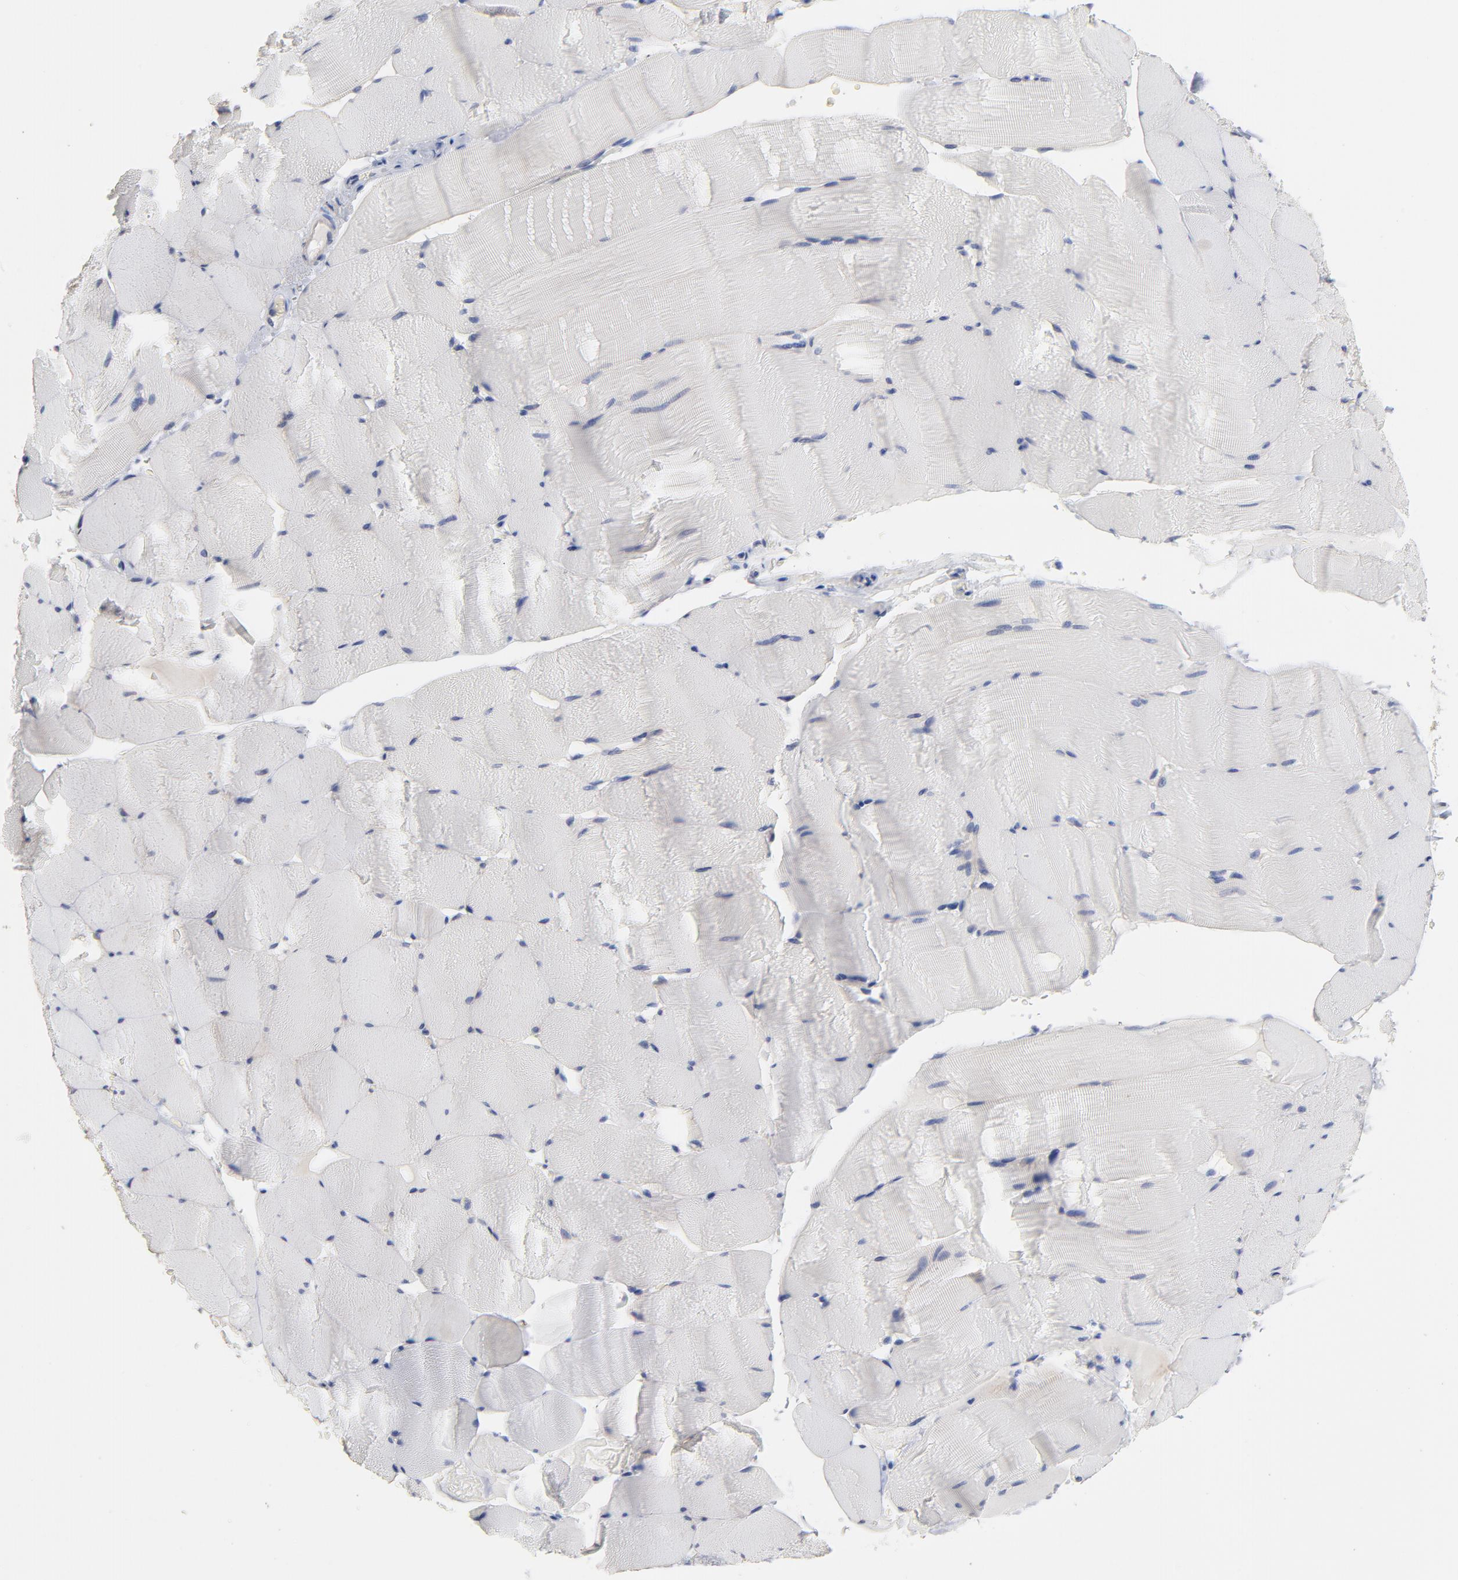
{"staining": {"intensity": "negative", "quantity": "none", "location": "none"}, "tissue": "skeletal muscle", "cell_type": "Myocytes", "image_type": "normal", "snomed": [{"axis": "morphology", "description": "Normal tissue, NOS"}, {"axis": "topography", "description": "Skeletal muscle"}], "caption": "Immunohistochemical staining of normal skeletal muscle reveals no significant positivity in myocytes.", "gene": "CPE", "patient": {"sex": "male", "age": 62}}